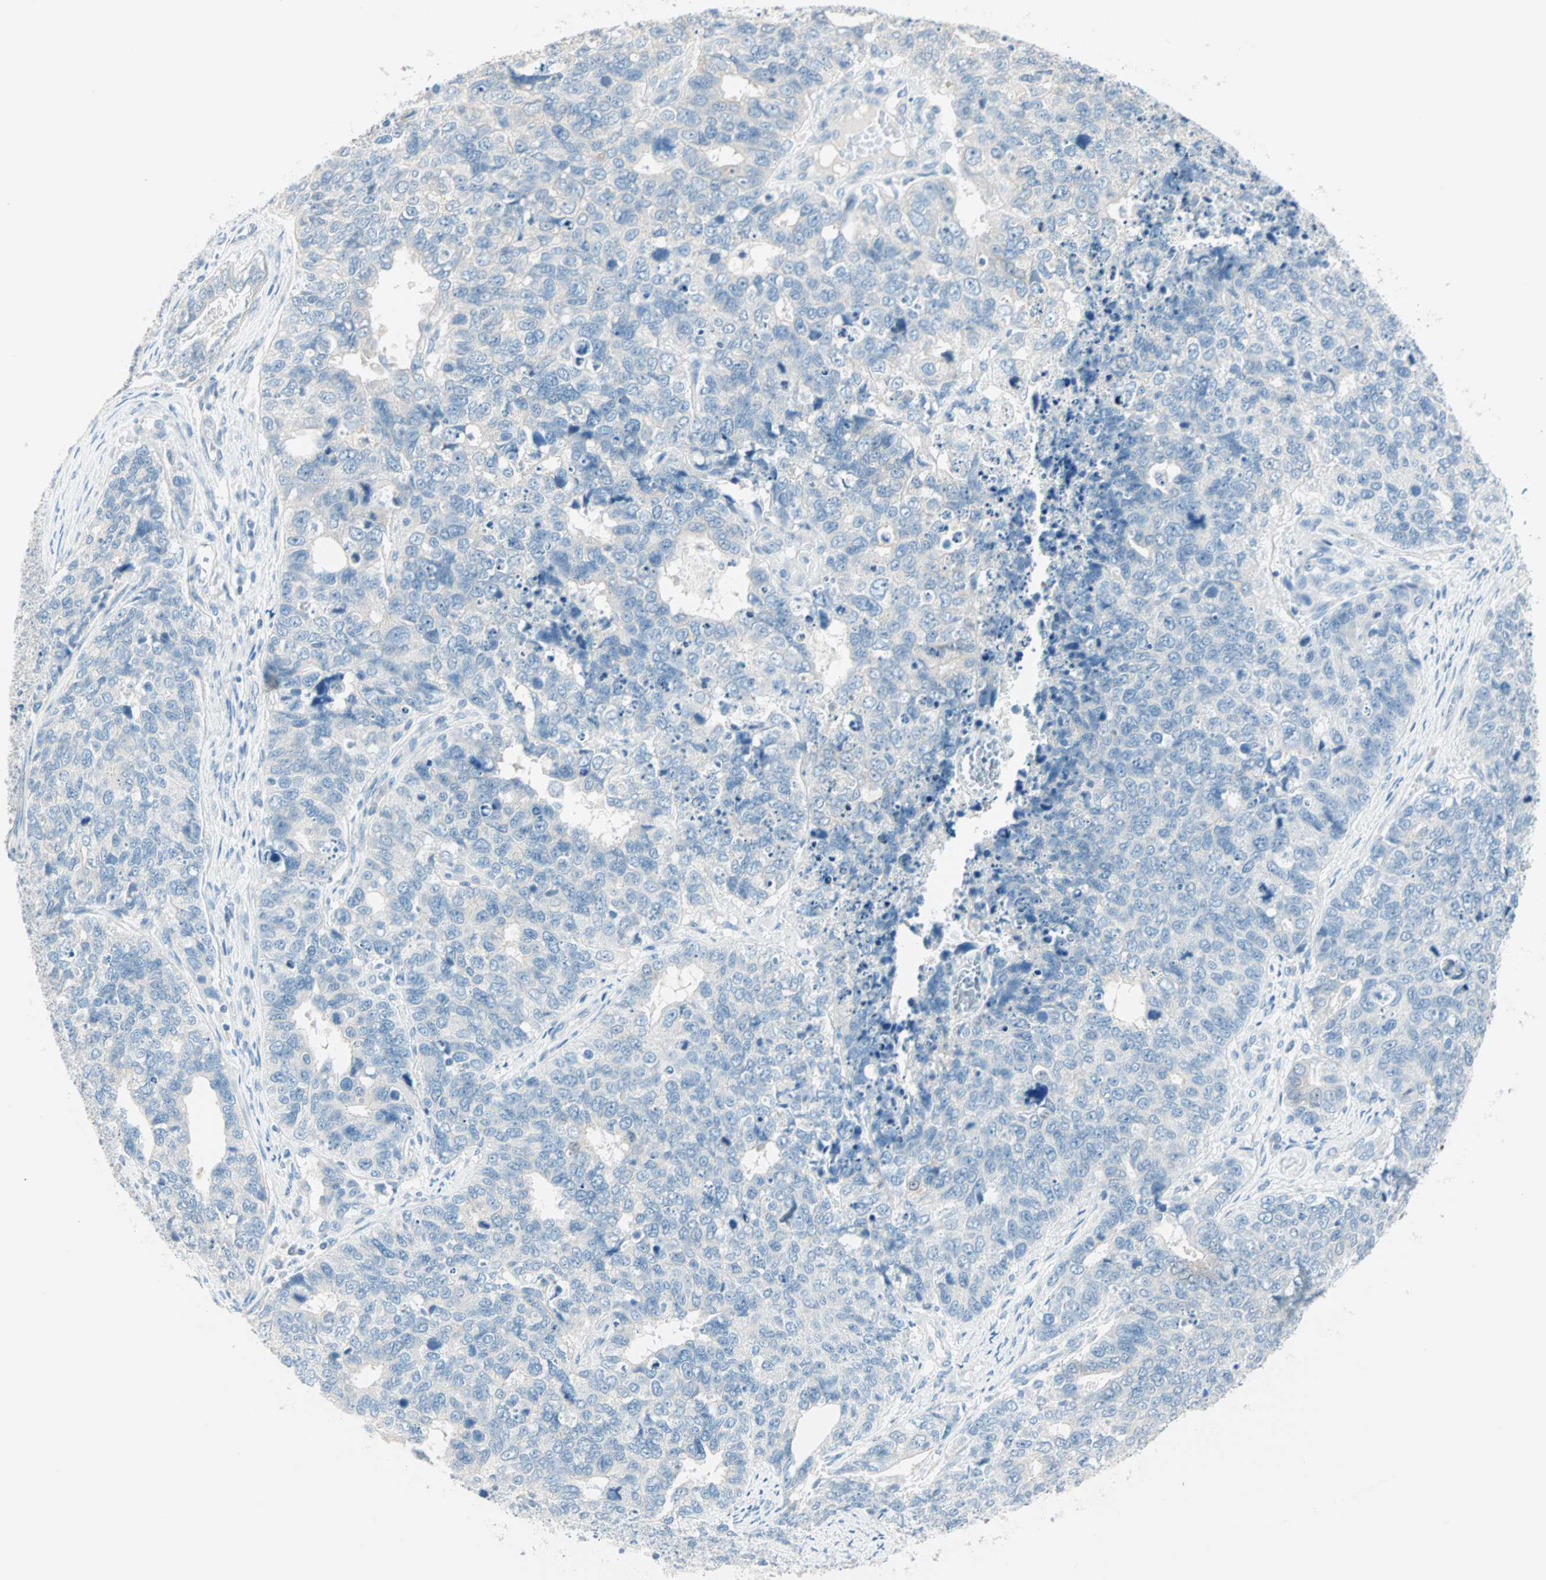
{"staining": {"intensity": "negative", "quantity": "none", "location": "none"}, "tissue": "cervical cancer", "cell_type": "Tumor cells", "image_type": "cancer", "snomed": [{"axis": "morphology", "description": "Squamous cell carcinoma, NOS"}, {"axis": "topography", "description": "Cervix"}], "caption": "Cervical cancer was stained to show a protein in brown. There is no significant staining in tumor cells.", "gene": "SULT1C2", "patient": {"sex": "female", "age": 63}}